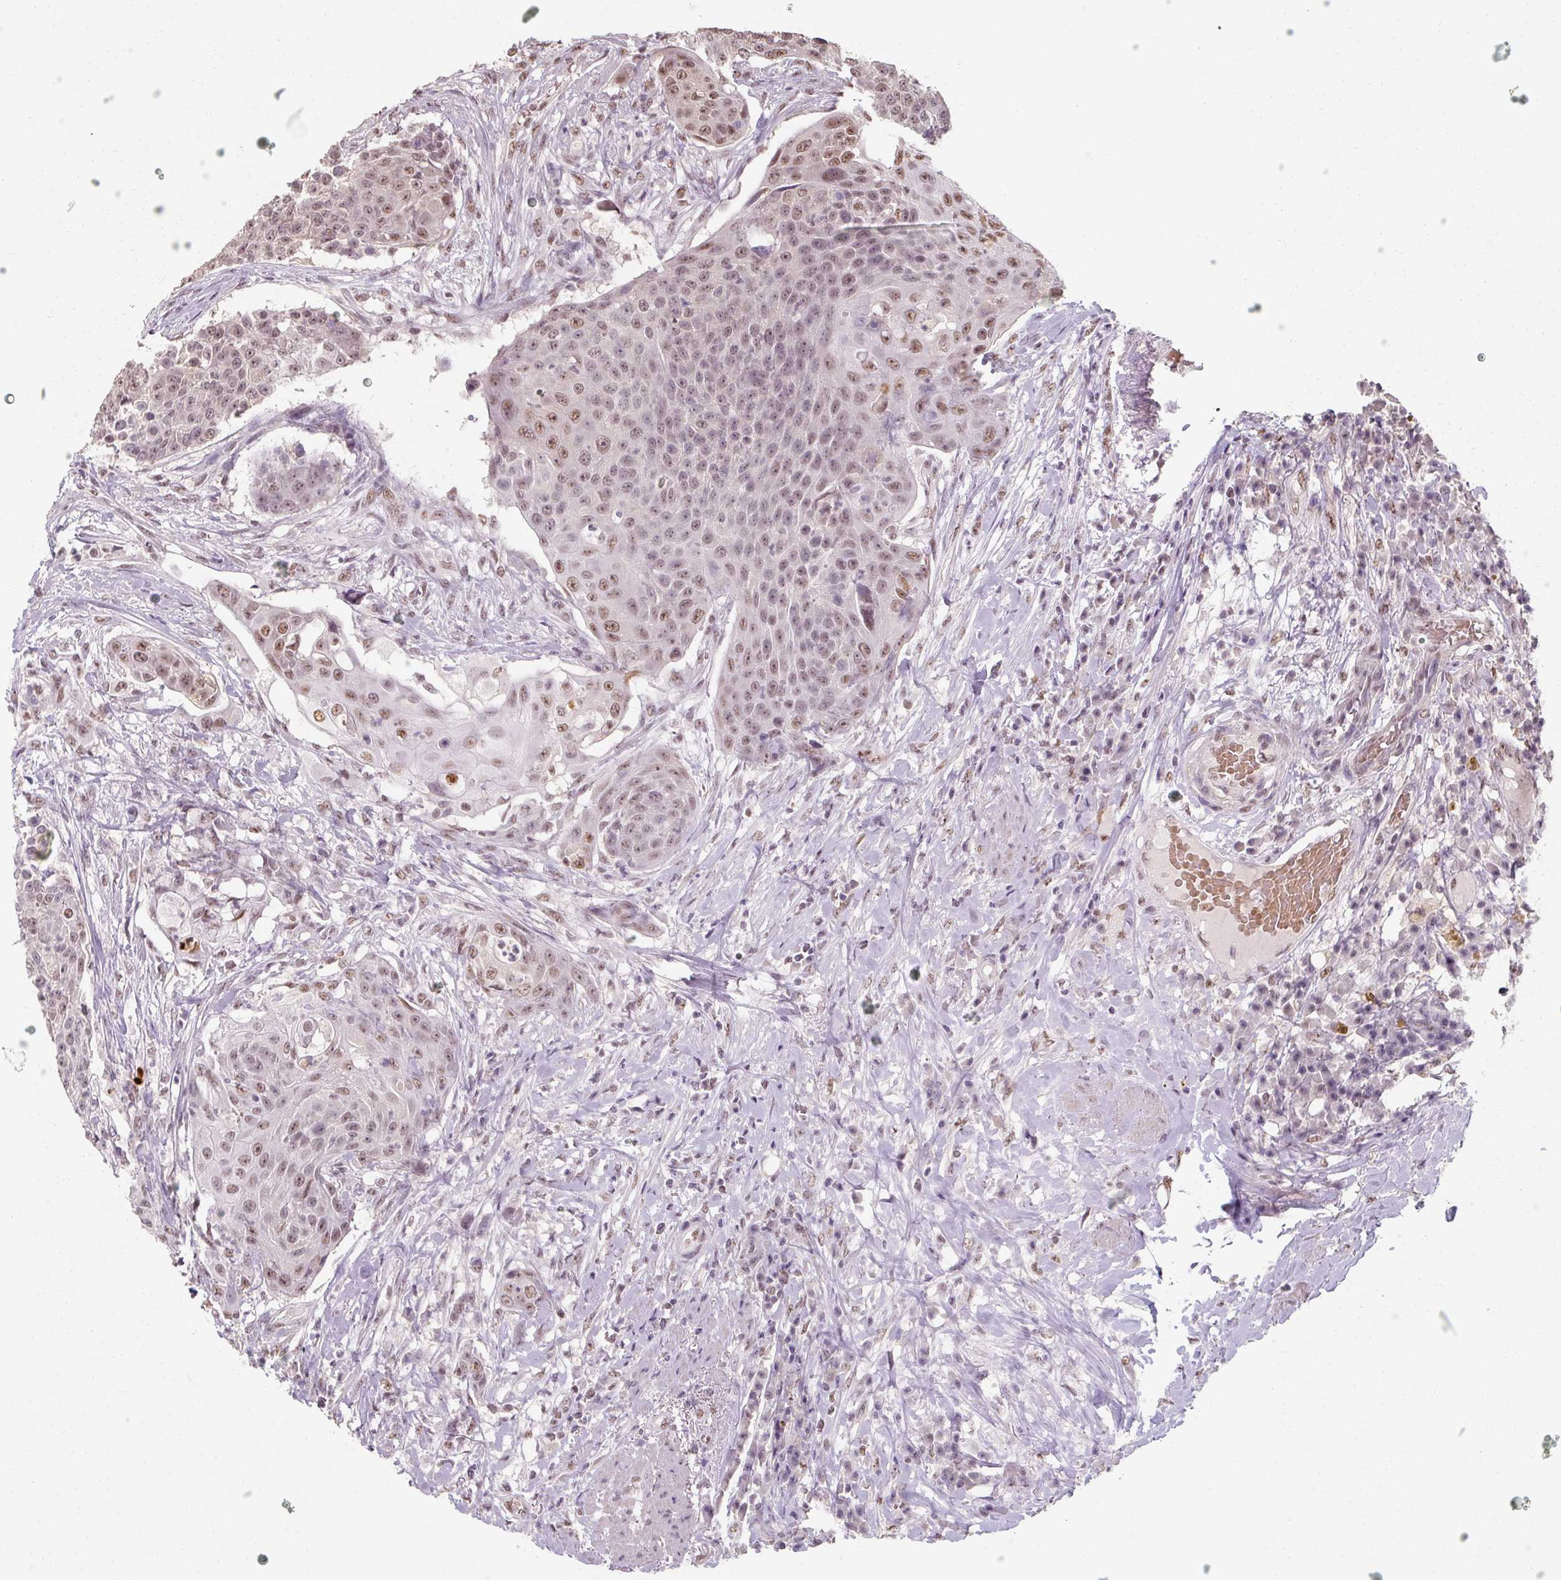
{"staining": {"intensity": "weak", "quantity": "25%-75%", "location": "cytoplasmic/membranous,nuclear"}, "tissue": "urothelial cancer", "cell_type": "Tumor cells", "image_type": "cancer", "snomed": [{"axis": "morphology", "description": "Urothelial carcinoma, High grade"}, {"axis": "topography", "description": "Urinary bladder"}], "caption": "Immunohistochemical staining of human urothelial cancer reveals low levels of weak cytoplasmic/membranous and nuclear positivity in about 25%-75% of tumor cells.", "gene": "ZFTRAF1", "patient": {"sex": "female", "age": 63}}